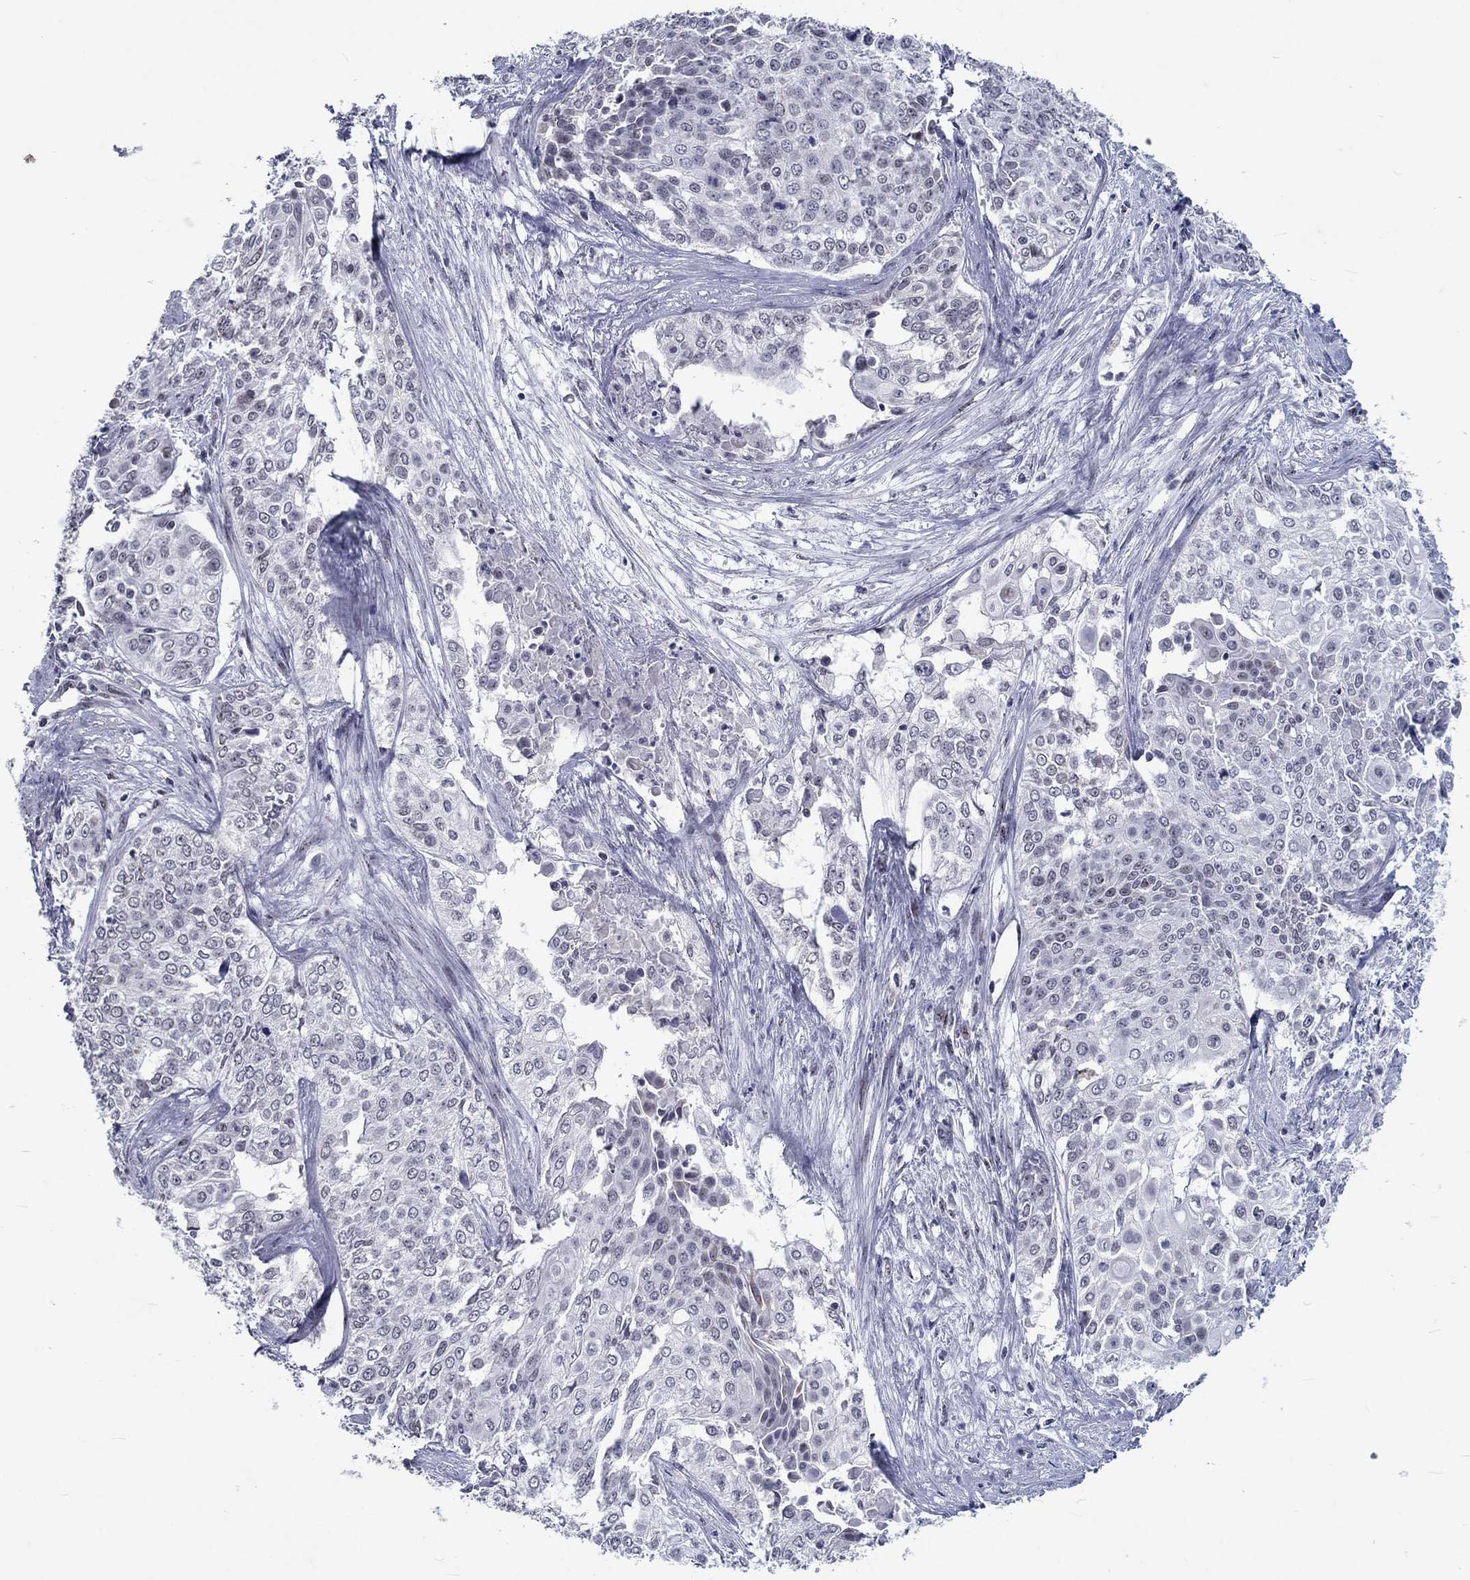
{"staining": {"intensity": "negative", "quantity": "none", "location": "none"}, "tissue": "cervical cancer", "cell_type": "Tumor cells", "image_type": "cancer", "snomed": [{"axis": "morphology", "description": "Squamous cell carcinoma, NOS"}, {"axis": "topography", "description": "Cervix"}], "caption": "A high-resolution image shows immunohistochemistry staining of cervical cancer, which exhibits no significant expression in tumor cells. (Immunohistochemistry, brightfield microscopy, high magnification).", "gene": "ZBED1", "patient": {"sex": "female", "age": 39}}